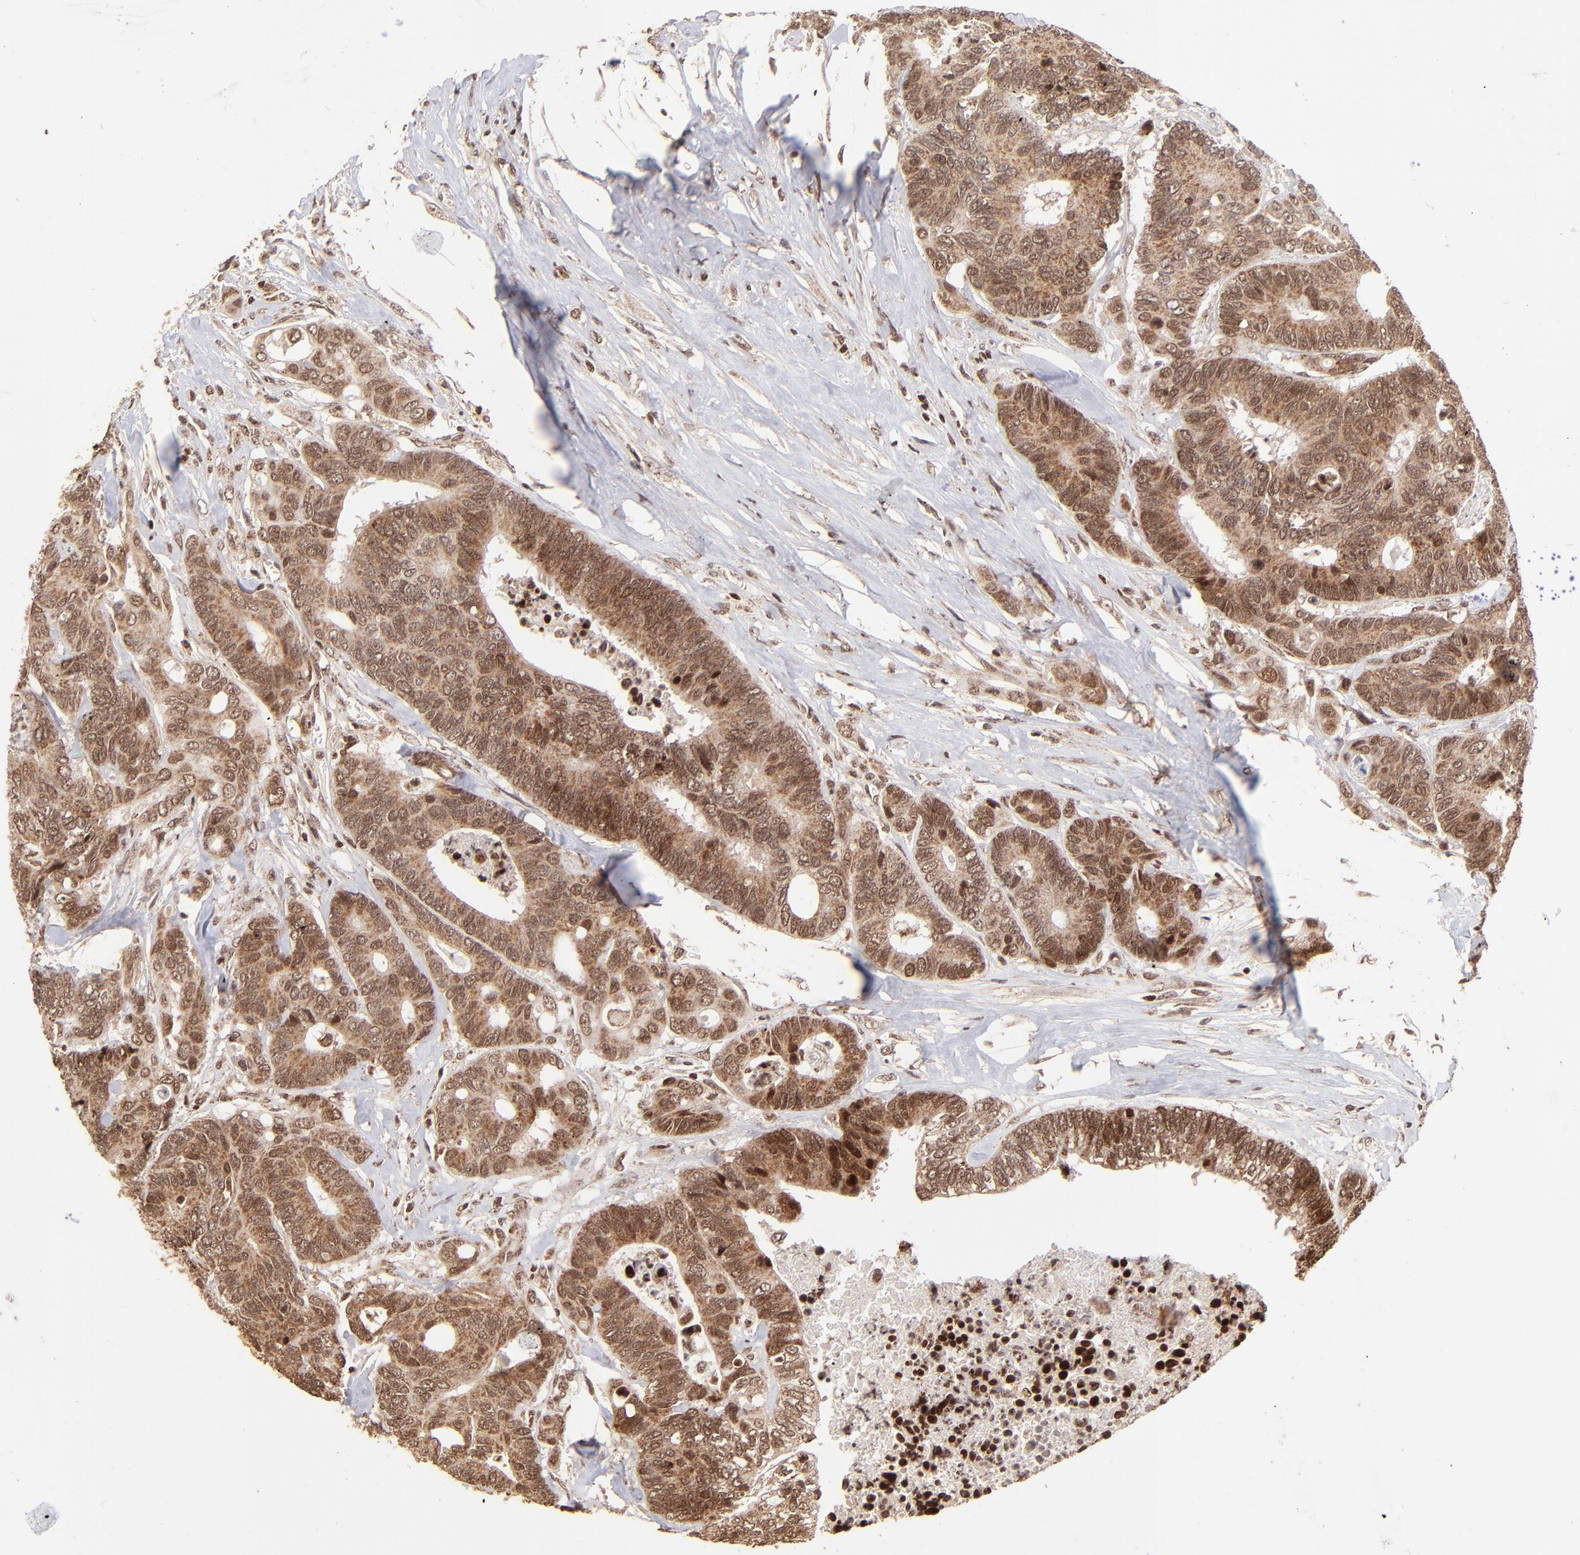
{"staining": {"intensity": "strong", "quantity": ">75%", "location": "cytoplasmic/membranous,nuclear"}, "tissue": "colorectal cancer", "cell_type": "Tumor cells", "image_type": "cancer", "snomed": [{"axis": "morphology", "description": "Adenocarcinoma, NOS"}, {"axis": "topography", "description": "Rectum"}], "caption": "Tumor cells reveal high levels of strong cytoplasmic/membranous and nuclear positivity in about >75% of cells in human colorectal cancer (adenocarcinoma).", "gene": "MED15", "patient": {"sex": "male", "age": 55}}